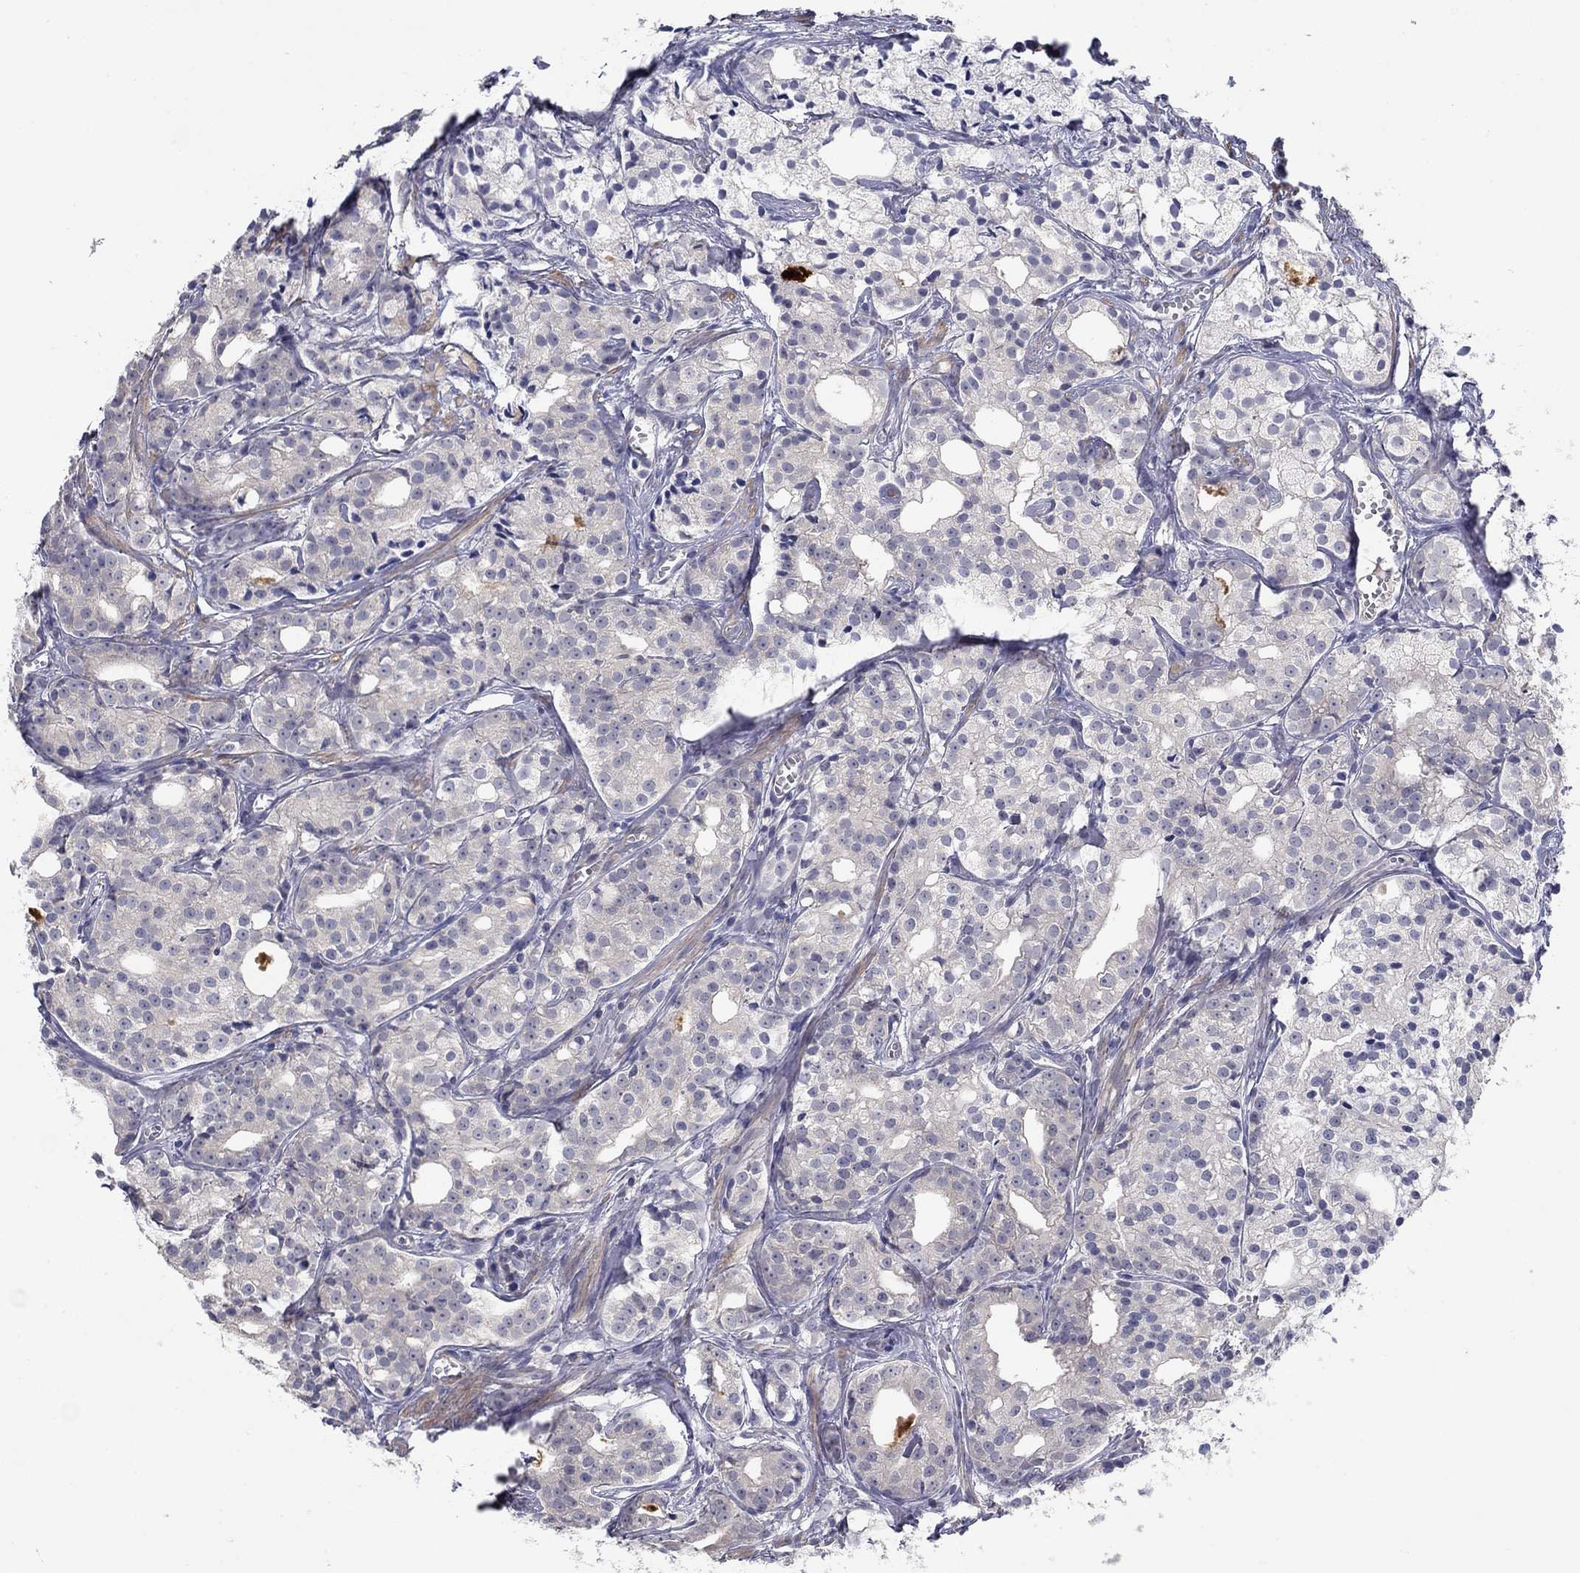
{"staining": {"intensity": "negative", "quantity": "none", "location": "none"}, "tissue": "prostate cancer", "cell_type": "Tumor cells", "image_type": "cancer", "snomed": [{"axis": "morphology", "description": "Adenocarcinoma, Medium grade"}, {"axis": "topography", "description": "Prostate"}], "caption": "An immunohistochemistry histopathology image of prostate cancer (medium-grade adenocarcinoma) is shown. There is no staining in tumor cells of prostate cancer (medium-grade adenocarcinoma).", "gene": "GRK7", "patient": {"sex": "male", "age": 74}}